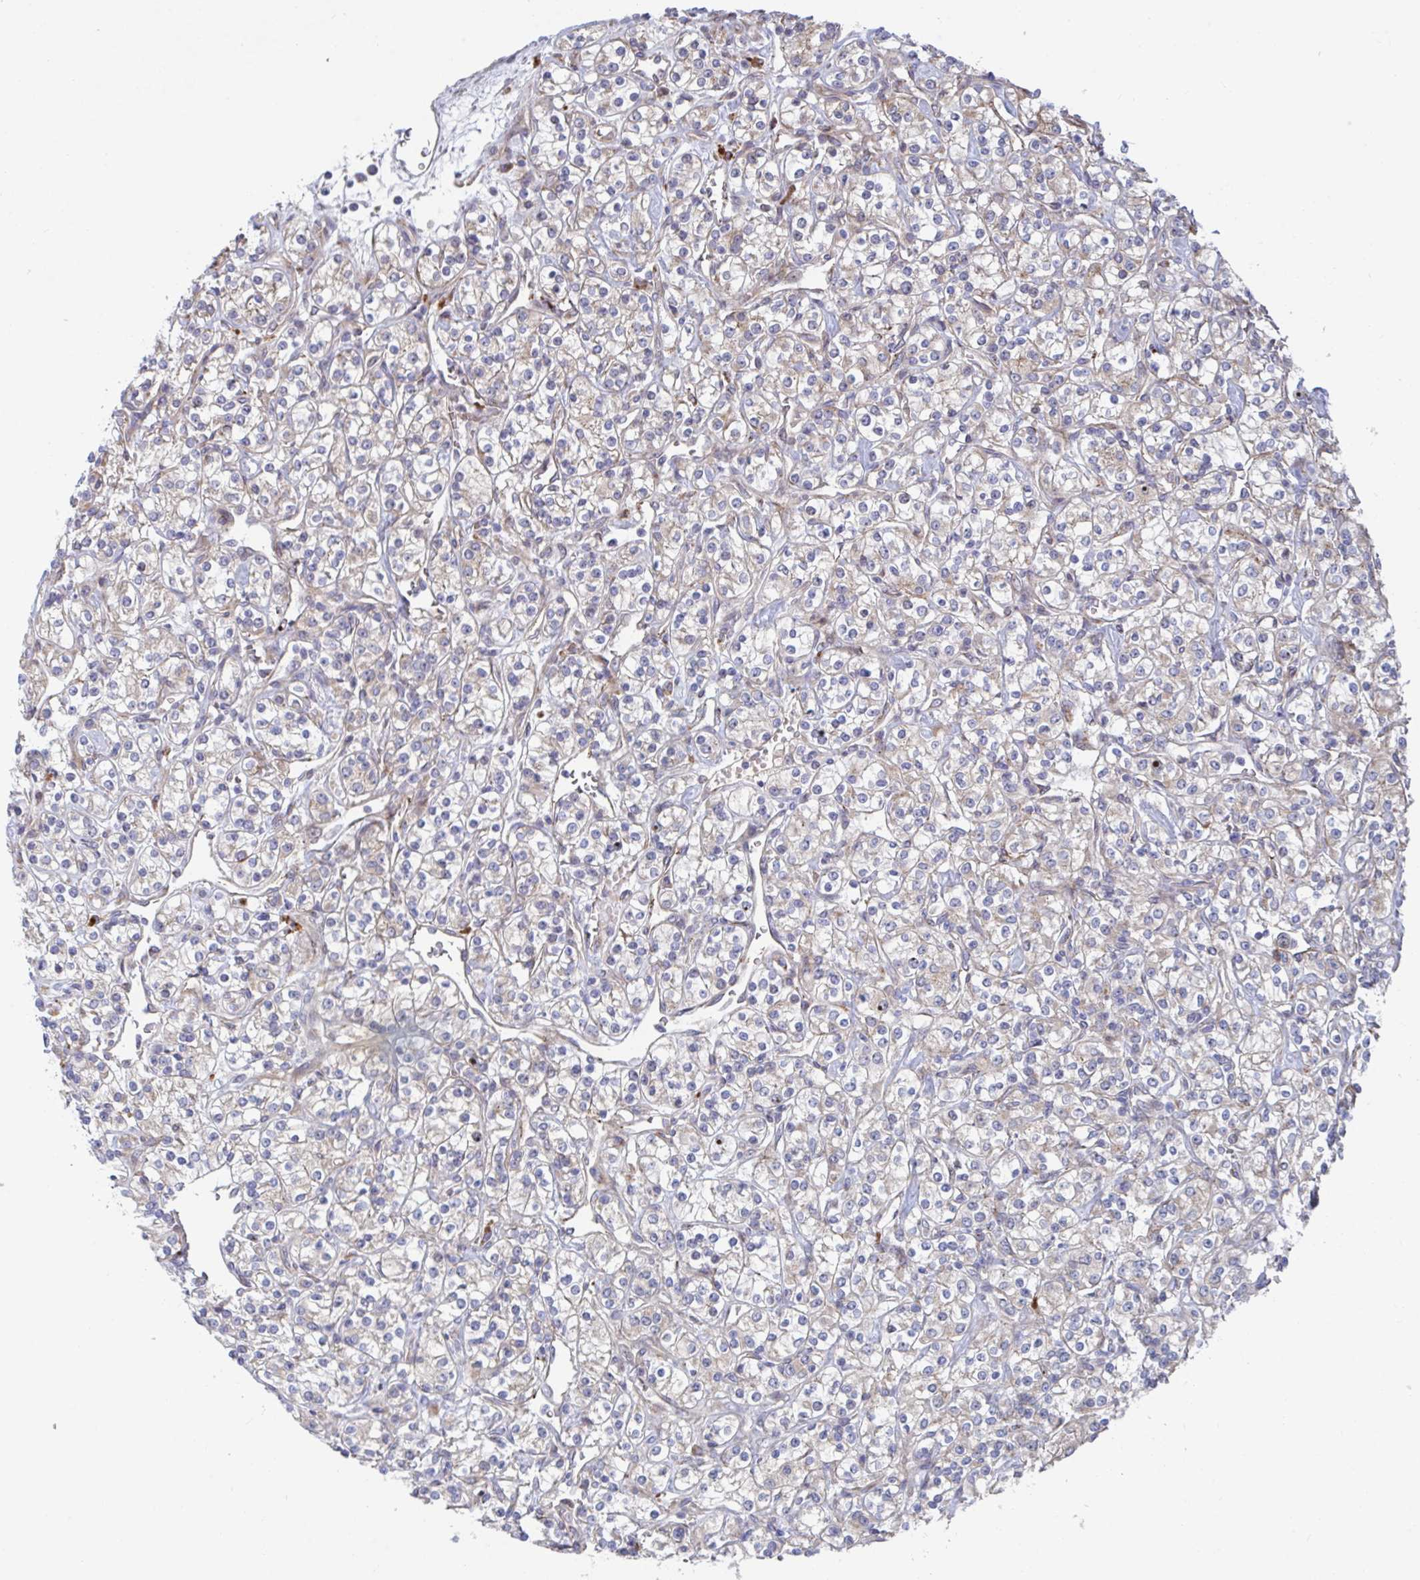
{"staining": {"intensity": "weak", "quantity": "25%-75%", "location": "cytoplasmic/membranous"}, "tissue": "renal cancer", "cell_type": "Tumor cells", "image_type": "cancer", "snomed": [{"axis": "morphology", "description": "Adenocarcinoma, NOS"}, {"axis": "topography", "description": "Kidney"}], "caption": "Renal adenocarcinoma tissue demonstrates weak cytoplasmic/membranous positivity in about 25%-75% of tumor cells, visualized by immunohistochemistry.", "gene": "FJX1", "patient": {"sex": "male", "age": 77}}